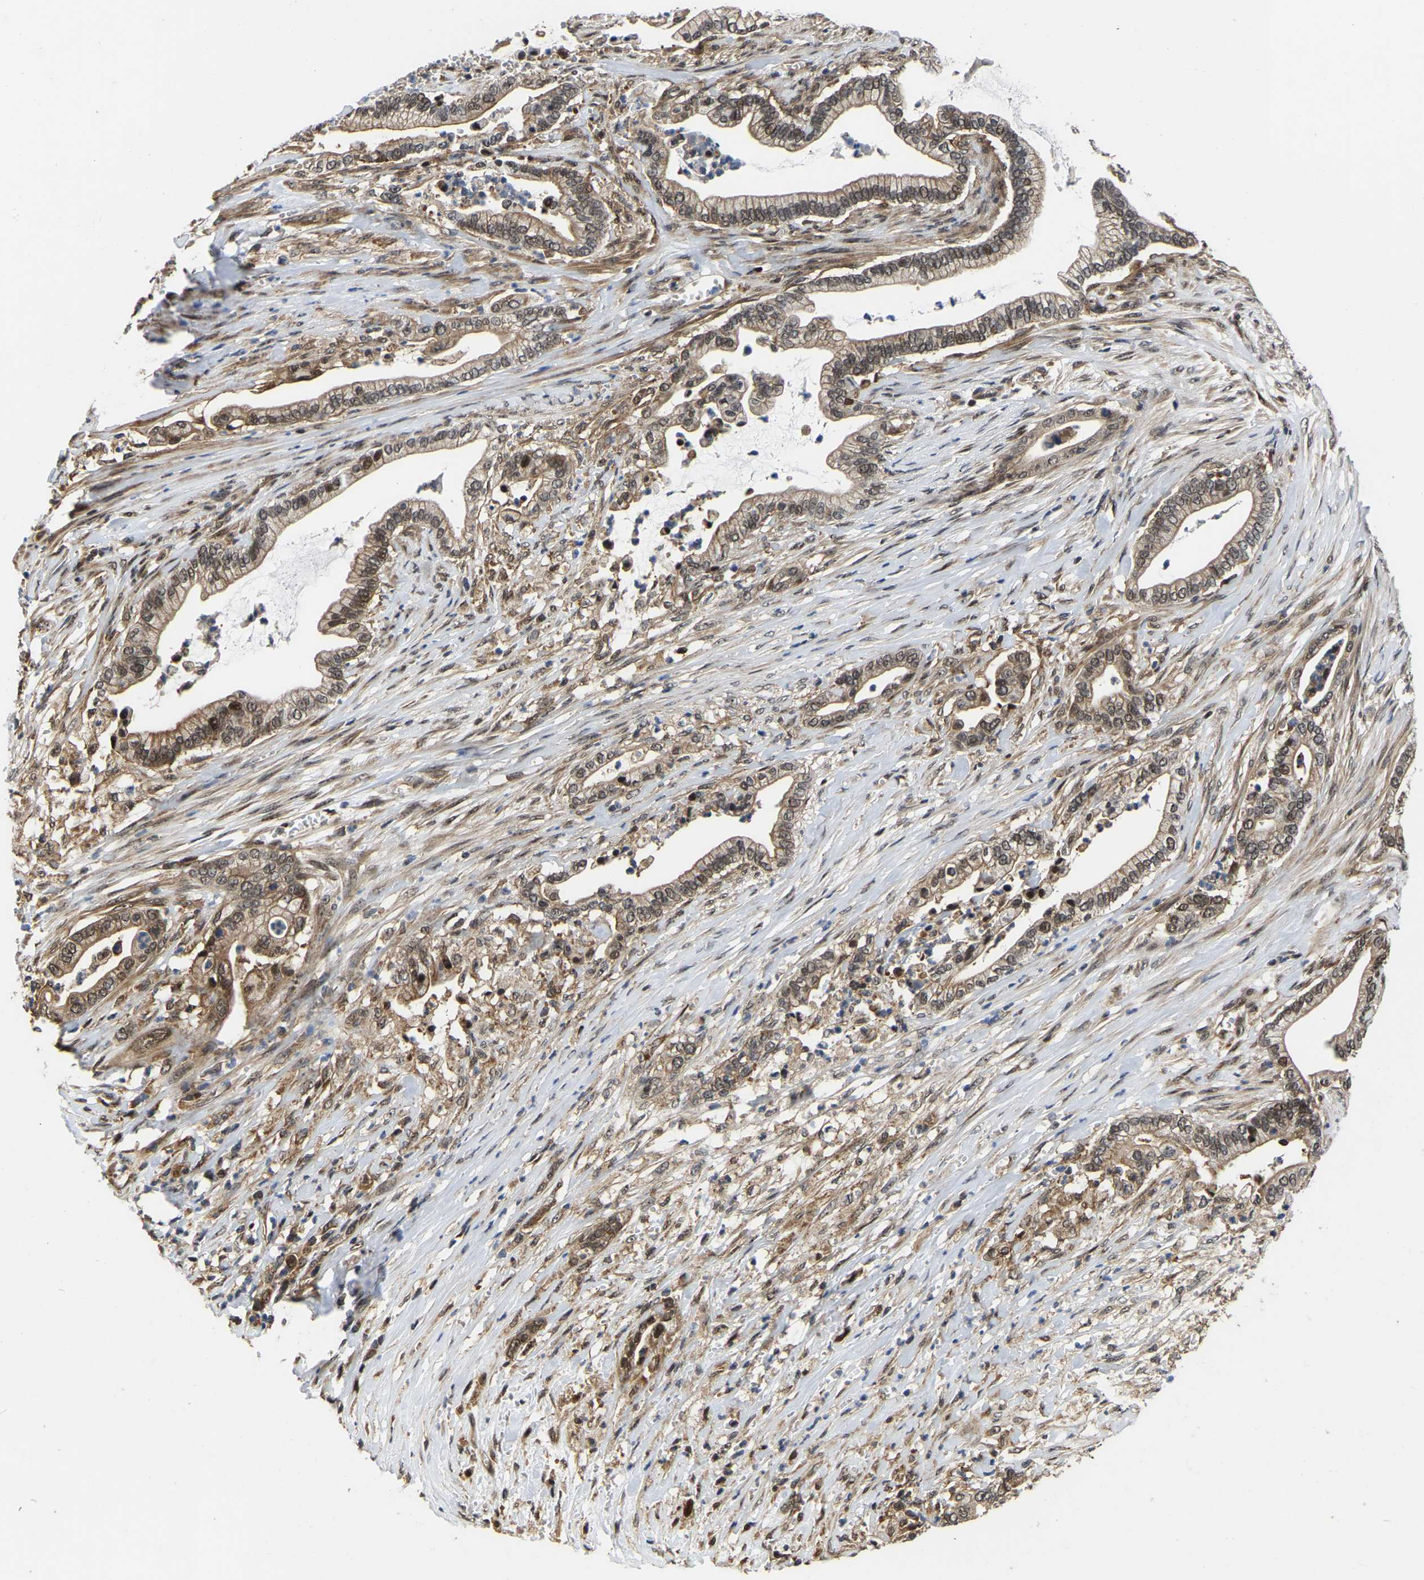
{"staining": {"intensity": "moderate", "quantity": ">75%", "location": "cytoplasmic/membranous,nuclear"}, "tissue": "pancreatic cancer", "cell_type": "Tumor cells", "image_type": "cancer", "snomed": [{"axis": "morphology", "description": "Adenocarcinoma, NOS"}, {"axis": "topography", "description": "Pancreas"}], "caption": "Protein expression analysis of pancreatic cancer displays moderate cytoplasmic/membranous and nuclear positivity in approximately >75% of tumor cells.", "gene": "CIAO1", "patient": {"sex": "male", "age": 69}}